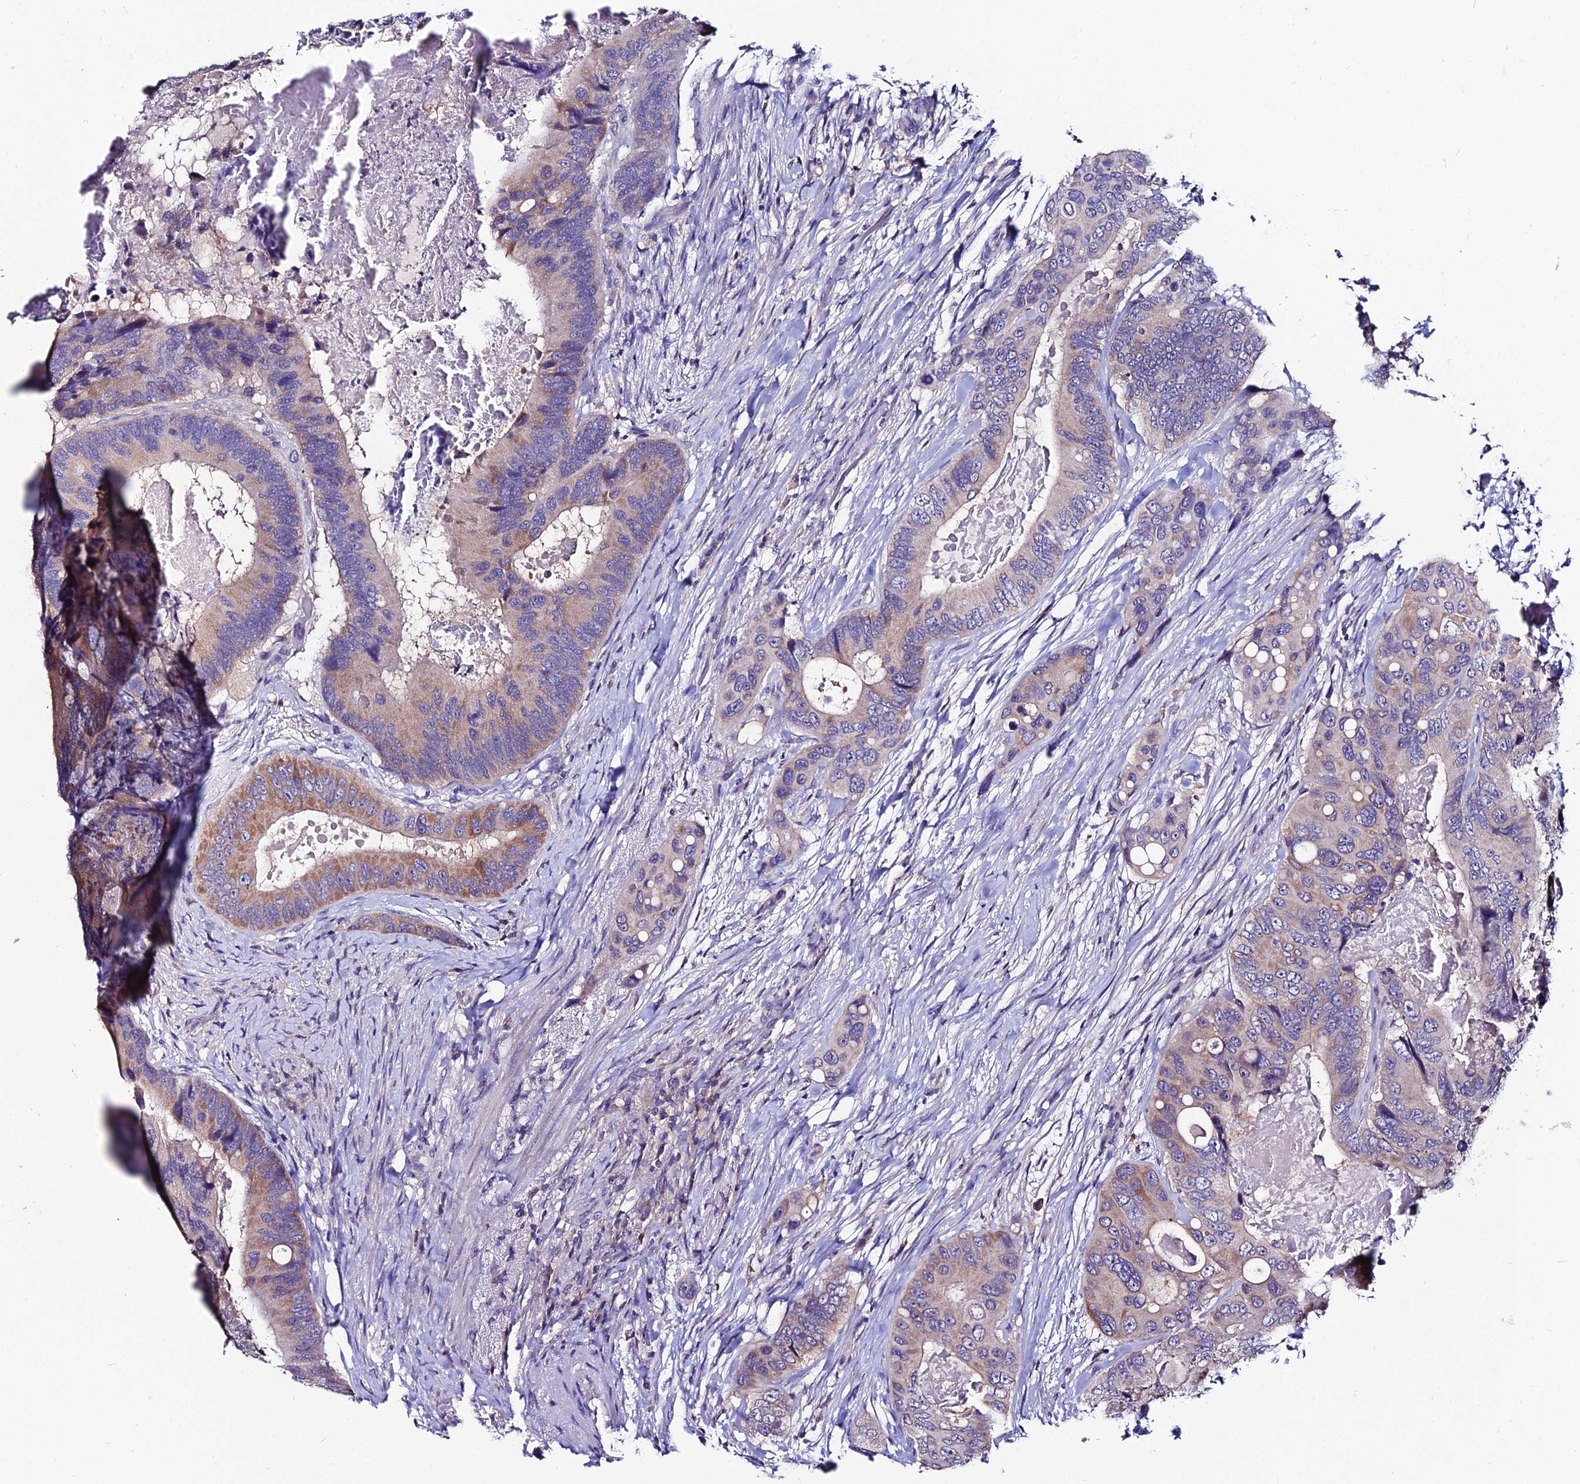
{"staining": {"intensity": "moderate", "quantity": "<25%", "location": "cytoplasmic/membranous"}, "tissue": "colorectal cancer", "cell_type": "Tumor cells", "image_type": "cancer", "snomed": [{"axis": "morphology", "description": "Adenocarcinoma, NOS"}, {"axis": "topography", "description": "Colon"}], "caption": "High-magnification brightfield microscopy of colorectal cancer stained with DAB (brown) and counterstained with hematoxylin (blue). tumor cells exhibit moderate cytoplasmic/membranous positivity is identified in about<25% of cells.", "gene": "LGALS7", "patient": {"sex": "male", "age": 84}}